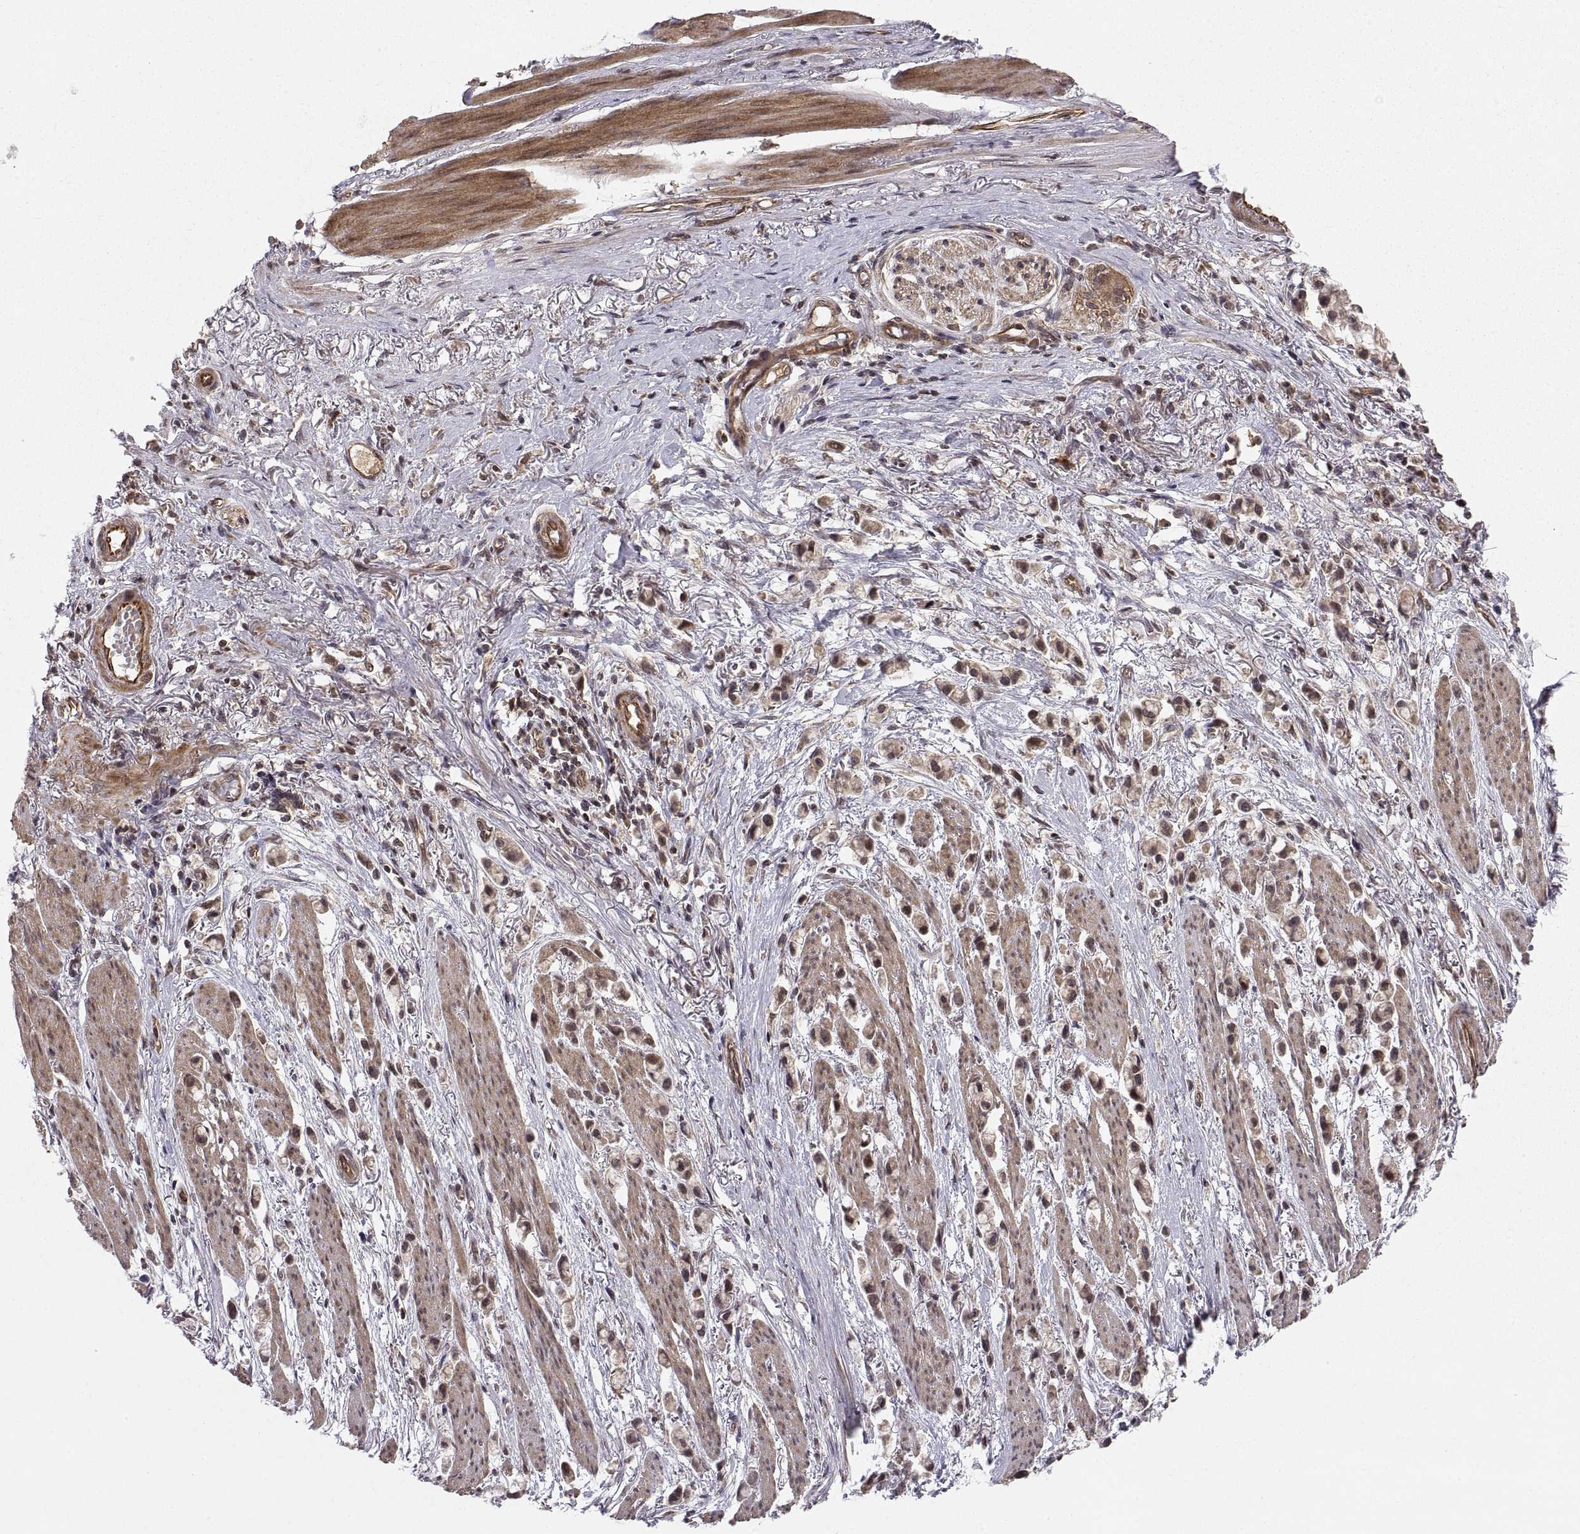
{"staining": {"intensity": "weak", "quantity": ">75%", "location": "cytoplasmic/membranous"}, "tissue": "stomach cancer", "cell_type": "Tumor cells", "image_type": "cancer", "snomed": [{"axis": "morphology", "description": "Adenocarcinoma, NOS"}, {"axis": "topography", "description": "Stomach"}], "caption": "Brown immunohistochemical staining in human adenocarcinoma (stomach) shows weak cytoplasmic/membranous positivity in approximately >75% of tumor cells.", "gene": "ABL2", "patient": {"sex": "female", "age": 81}}